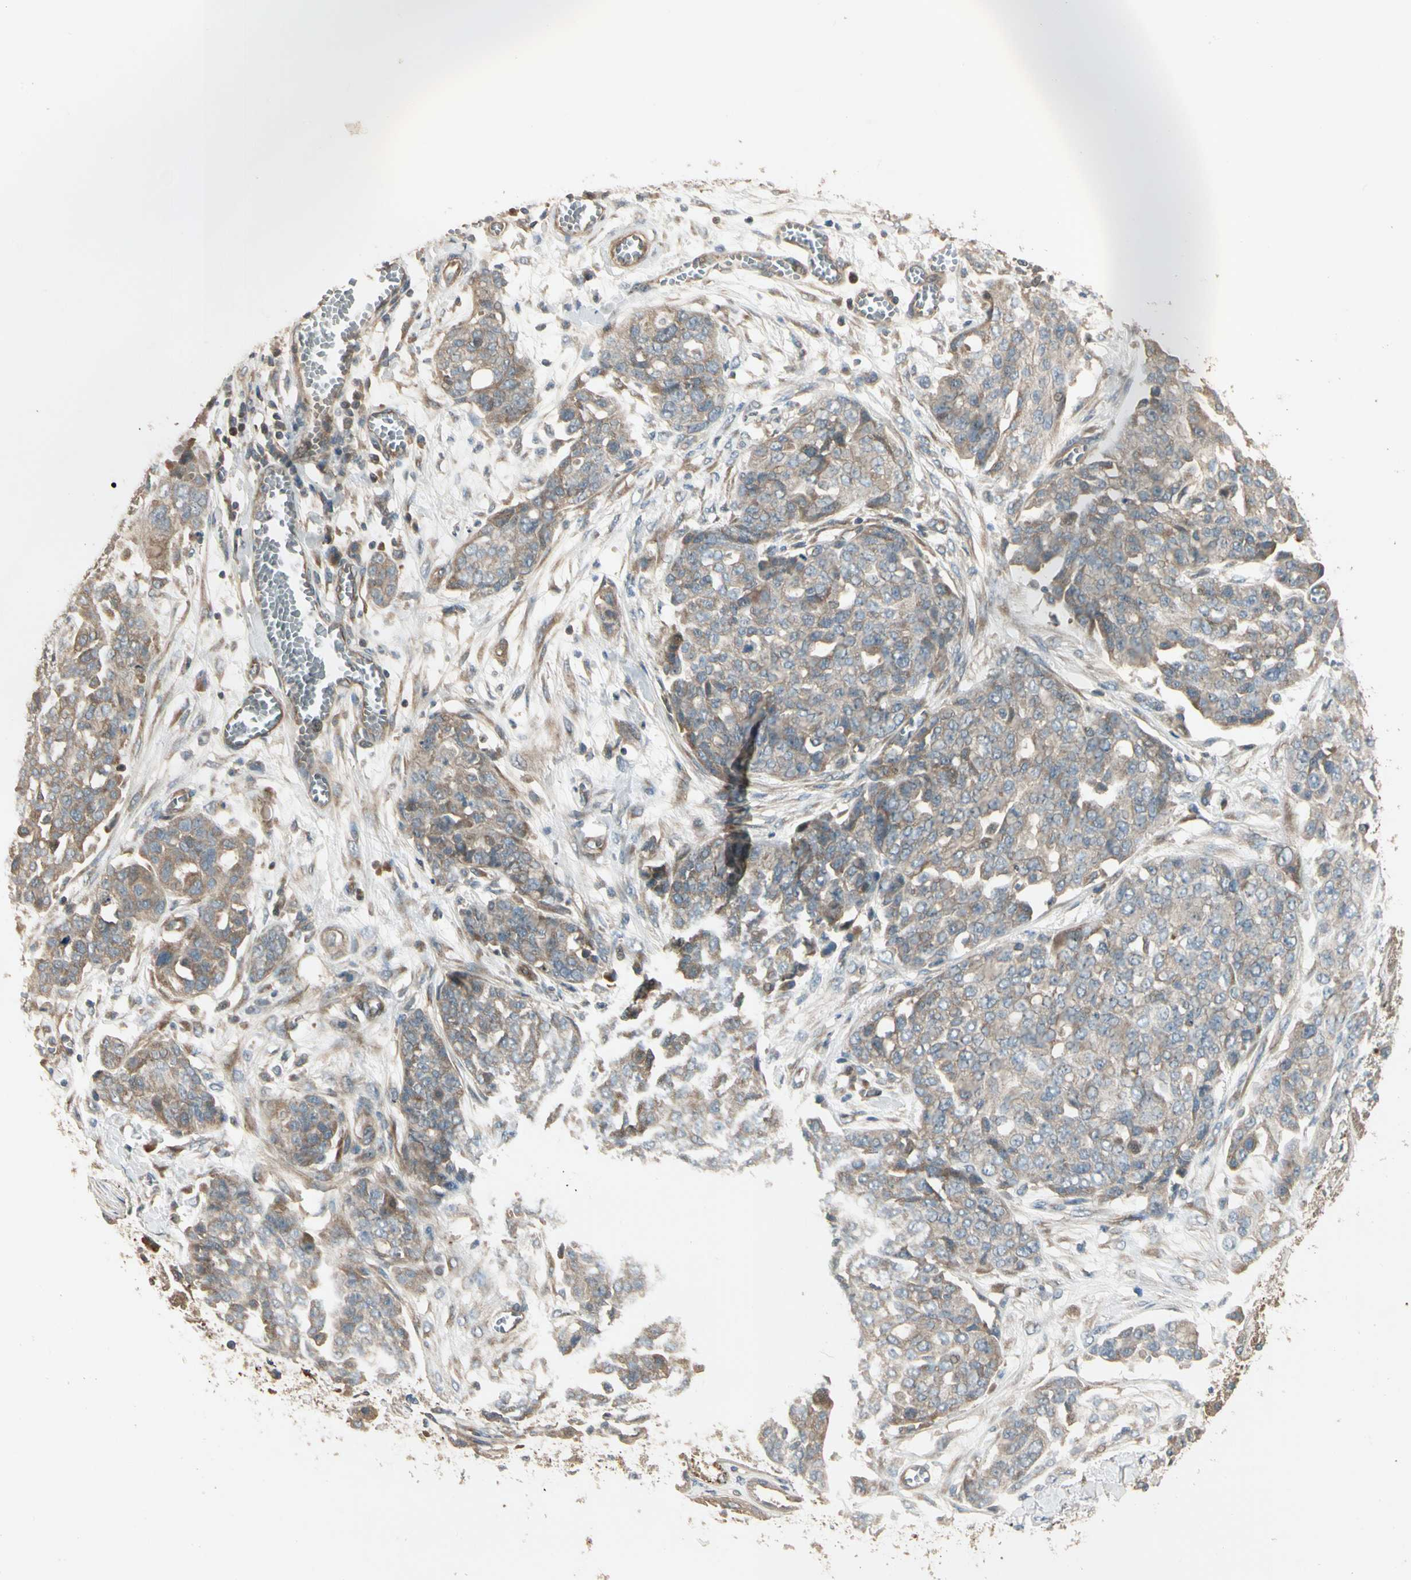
{"staining": {"intensity": "weak", "quantity": "25%-75%", "location": "cytoplasmic/membranous"}, "tissue": "ovarian cancer", "cell_type": "Tumor cells", "image_type": "cancer", "snomed": [{"axis": "morphology", "description": "Cystadenocarcinoma, serous, NOS"}, {"axis": "topography", "description": "Soft tissue"}, {"axis": "topography", "description": "Ovary"}], "caption": "Weak cytoplasmic/membranous staining for a protein is identified in approximately 25%-75% of tumor cells of serous cystadenocarcinoma (ovarian) using immunohistochemistry (IHC).", "gene": "ACVR1", "patient": {"sex": "female", "age": 57}}